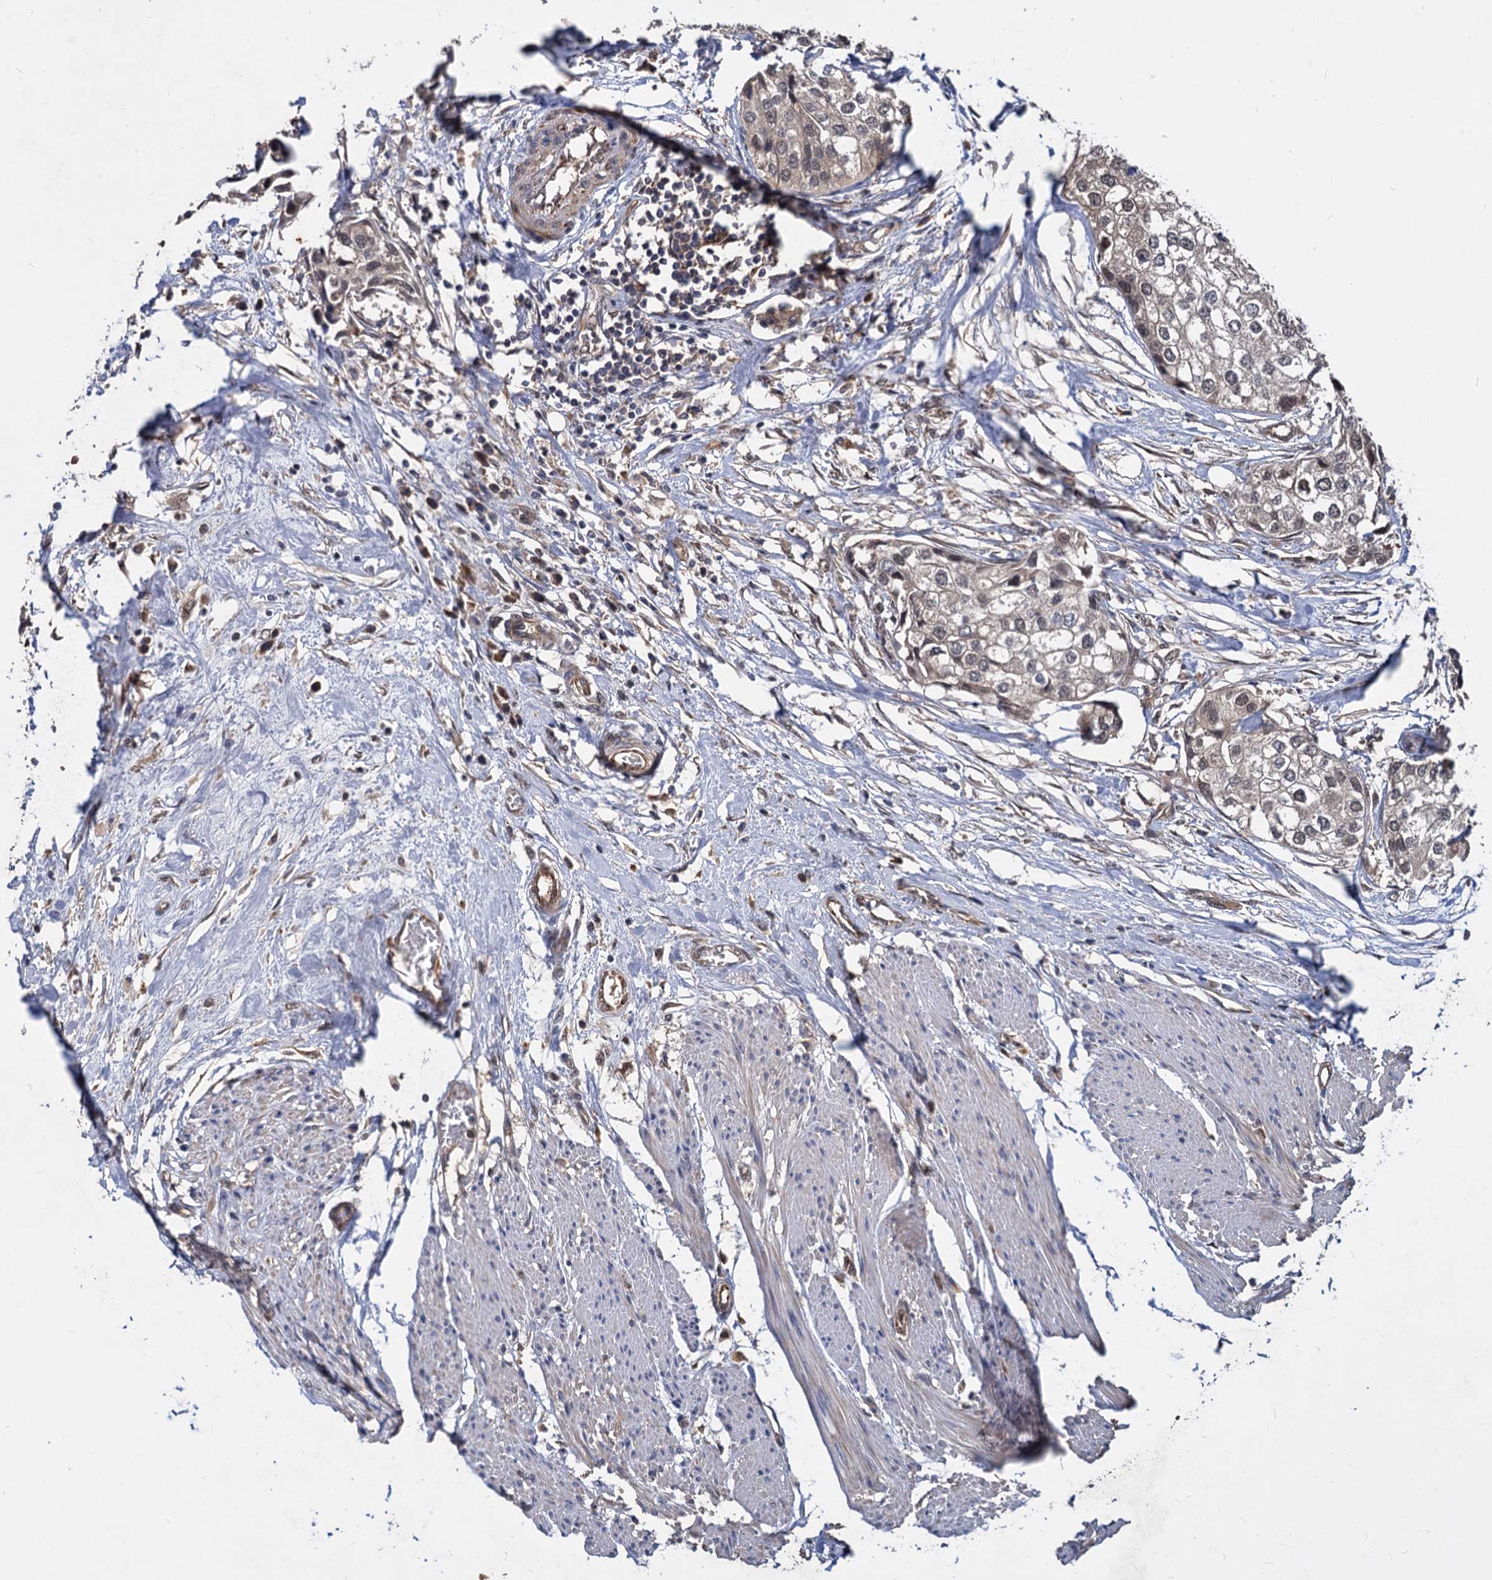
{"staining": {"intensity": "negative", "quantity": "none", "location": "none"}, "tissue": "urothelial cancer", "cell_type": "Tumor cells", "image_type": "cancer", "snomed": [{"axis": "morphology", "description": "Urothelial carcinoma, High grade"}, {"axis": "topography", "description": "Urinary bladder"}], "caption": "IHC micrograph of neoplastic tissue: human urothelial cancer stained with DAB (3,3'-diaminobenzidine) shows no significant protein staining in tumor cells.", "gene": "PSMD4", "patient": {"sex": "male", "age": 64}}